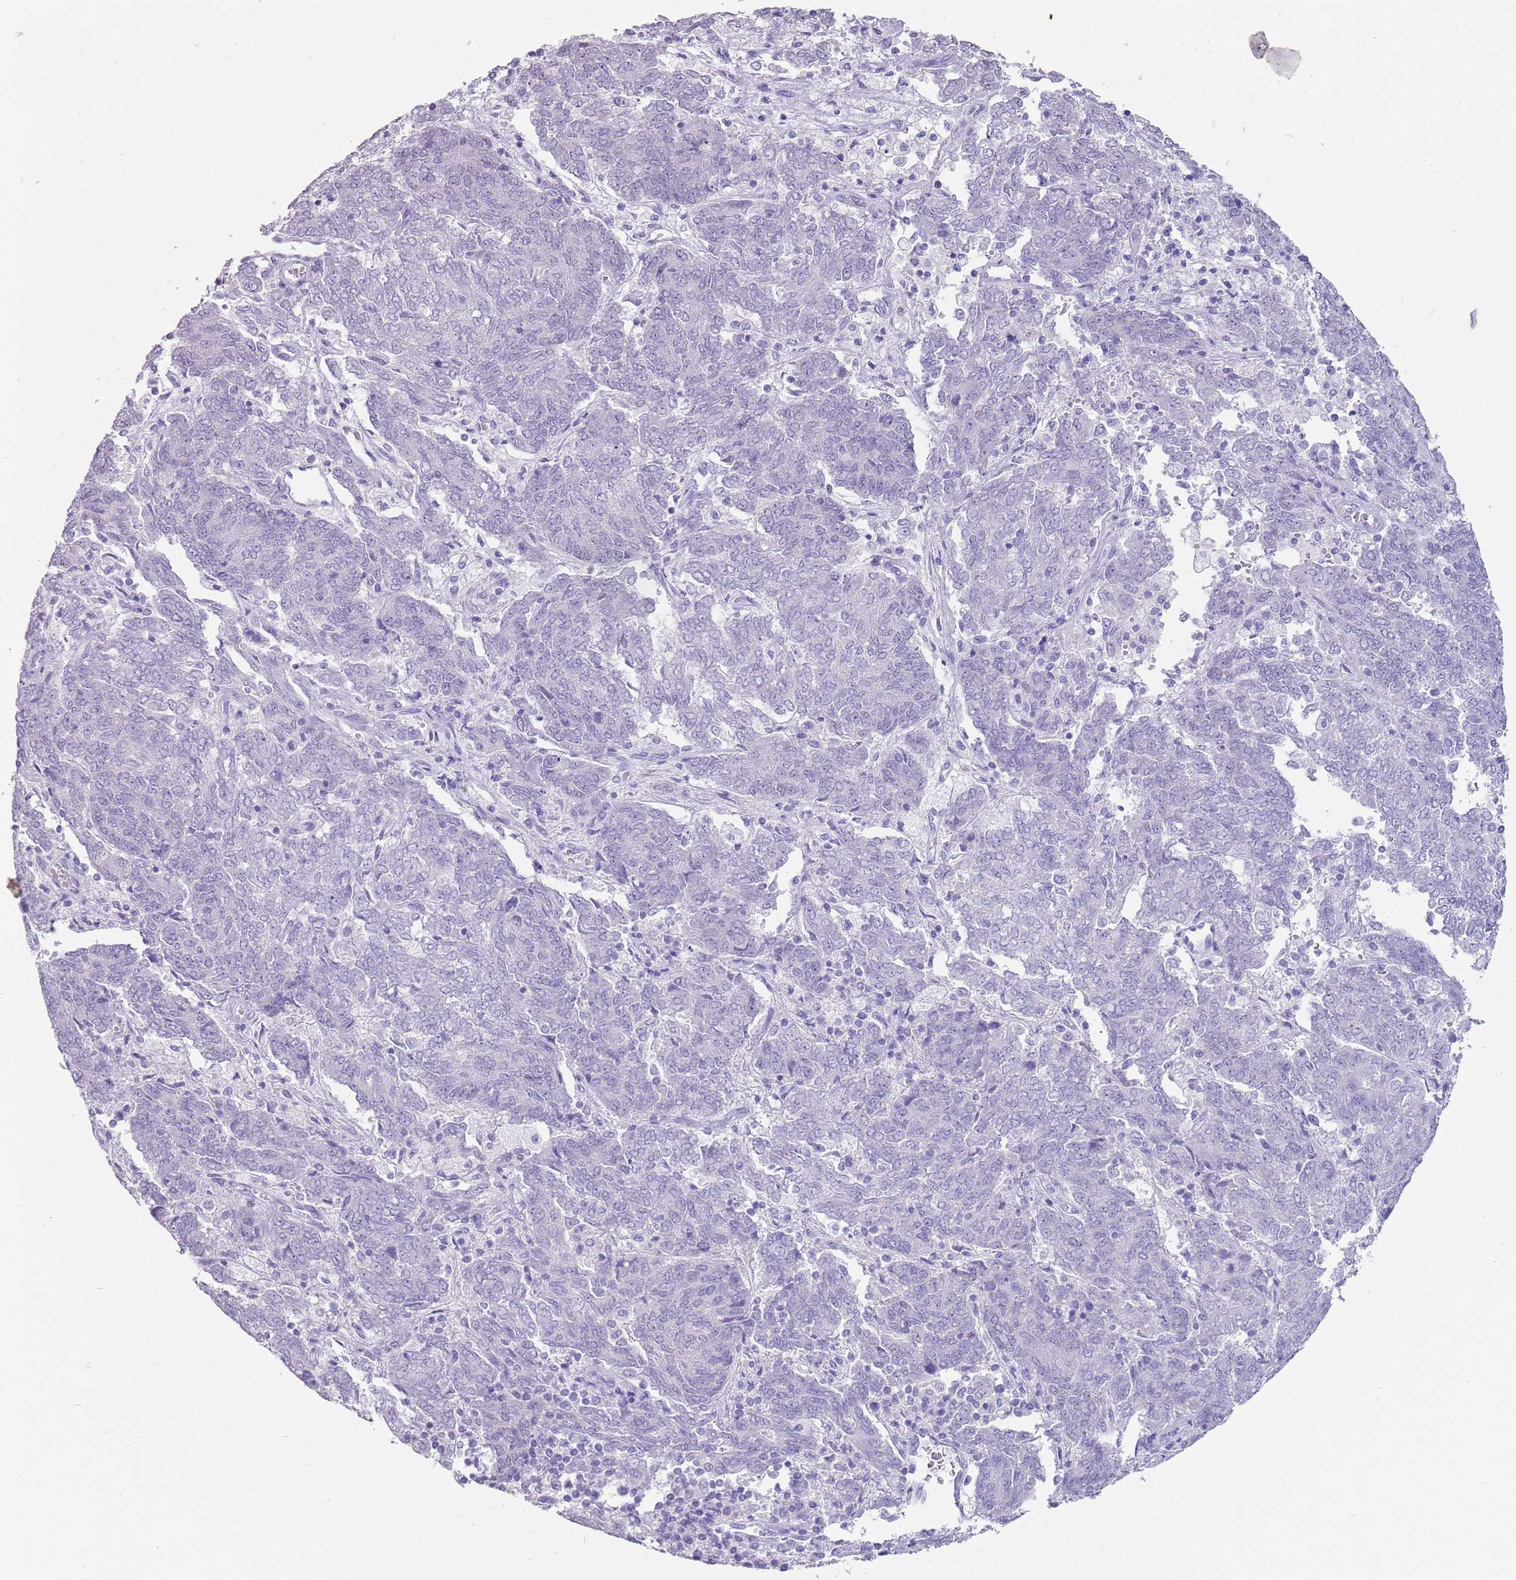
{"staining": {"intensity": "negative", "quantity": "none", "location": "none"}, "tissue": "endometrial cancer", "cell_type": "Tumor cells", "image_type": "cancer", "snomed": [{"axis": "morphology", "description": "Adenocarcinoma, NOS"}, {"axis": "topography", "description": "Endometrium"}], "caption": "Tumor cells are negative for brown protein staining in adenocarcinoma (endometrial).", "gene": "NBPF3", "patient": {"sex": "female", "age": 80}}